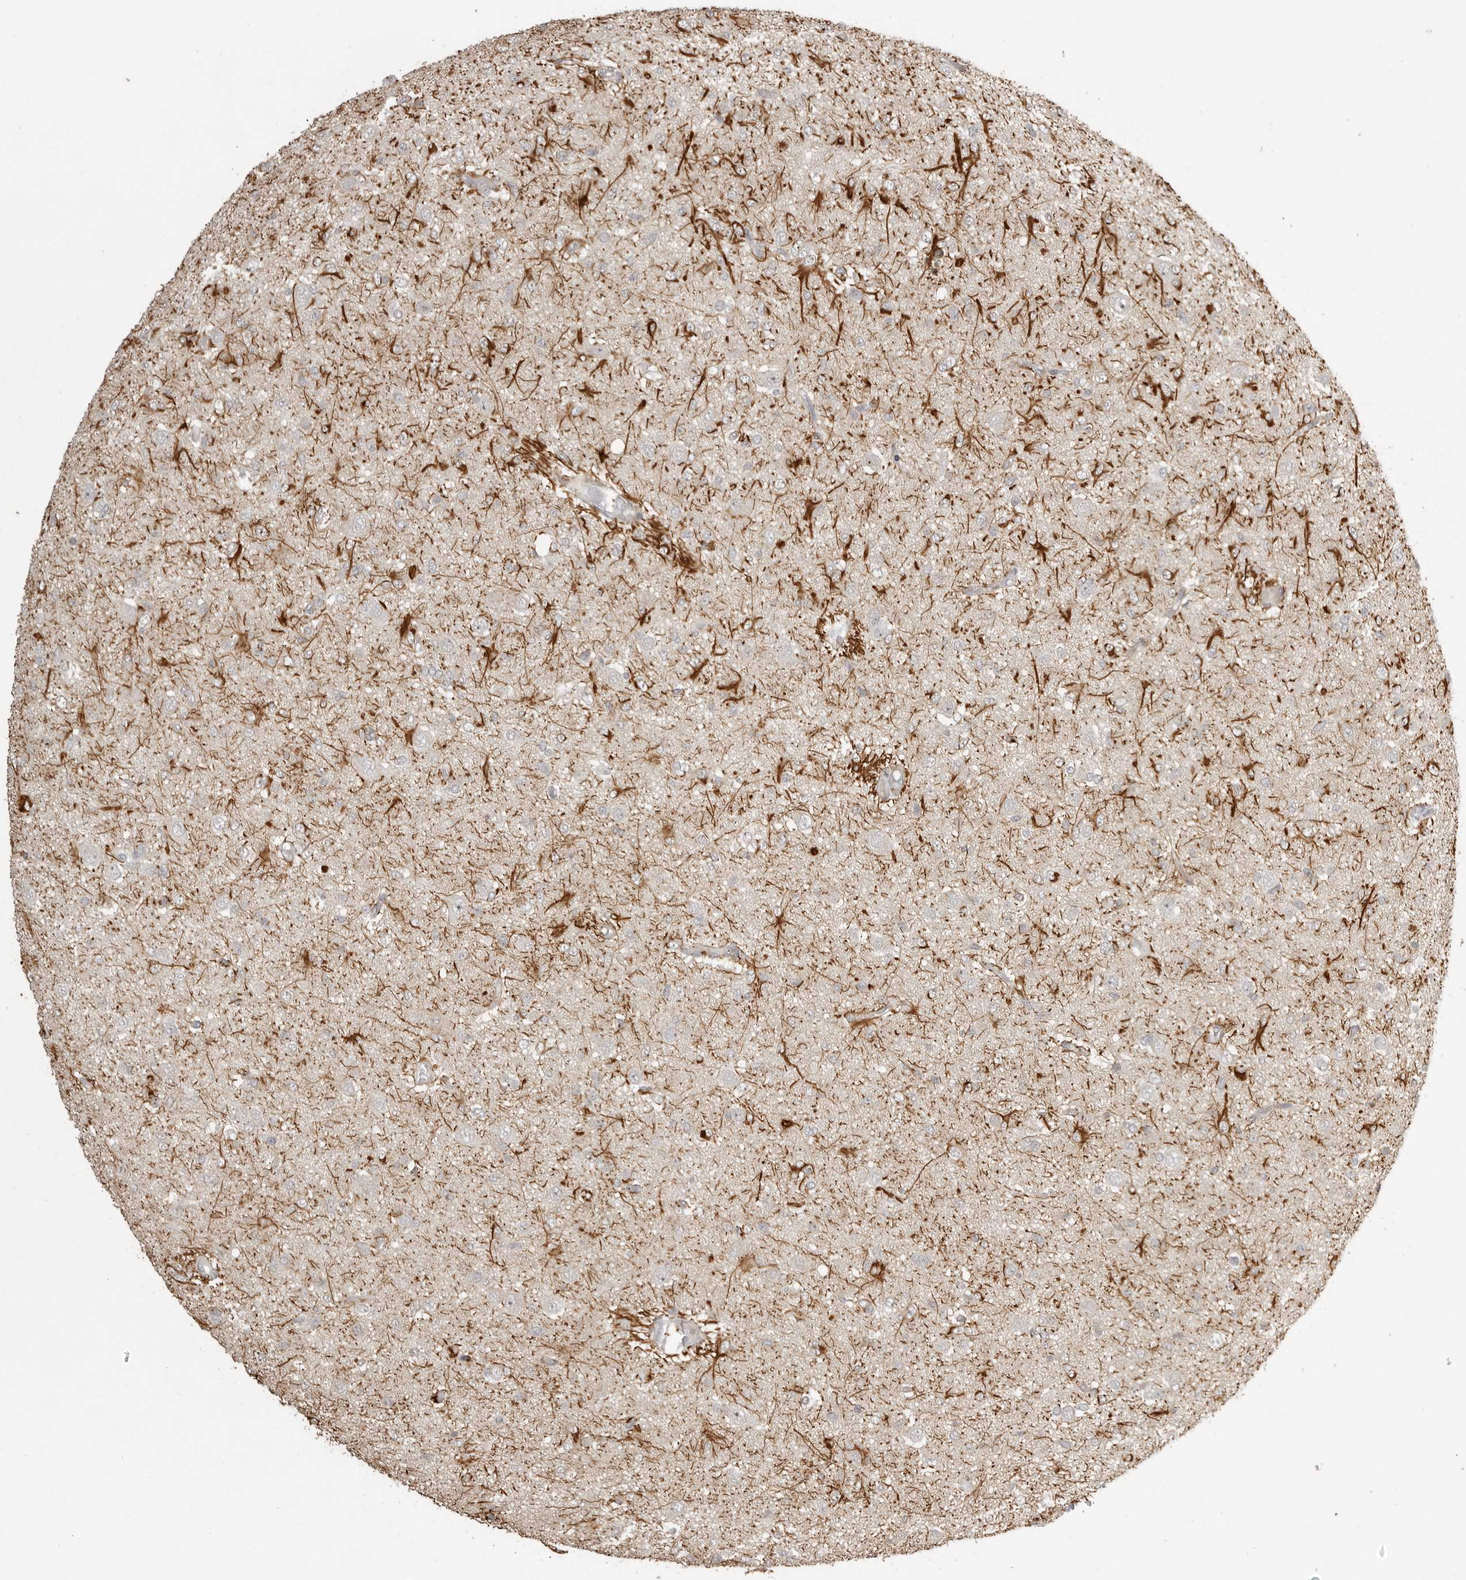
{"staining": {"intensity": "negative", "quantity": "none", "location": "none"}, "tissue": "glioma", "cell_type": "Tumor cells", "image_type": "cancer", "snomed": [{"axis": "morphology", "description": "Glioma, malignant, High grade"}, {"axis": "topography", "description": "Brain"}], "caption": "The immunohistochemistry histopathology image has no significant staining in tumor cells of malignant high-grade glioma tissue. (DAB (3,3'-diaminobenzidine) IHC with hematoxylin counter stain).", "gene": "SMG8", "patient": {"sex": "female", "age": 59}}